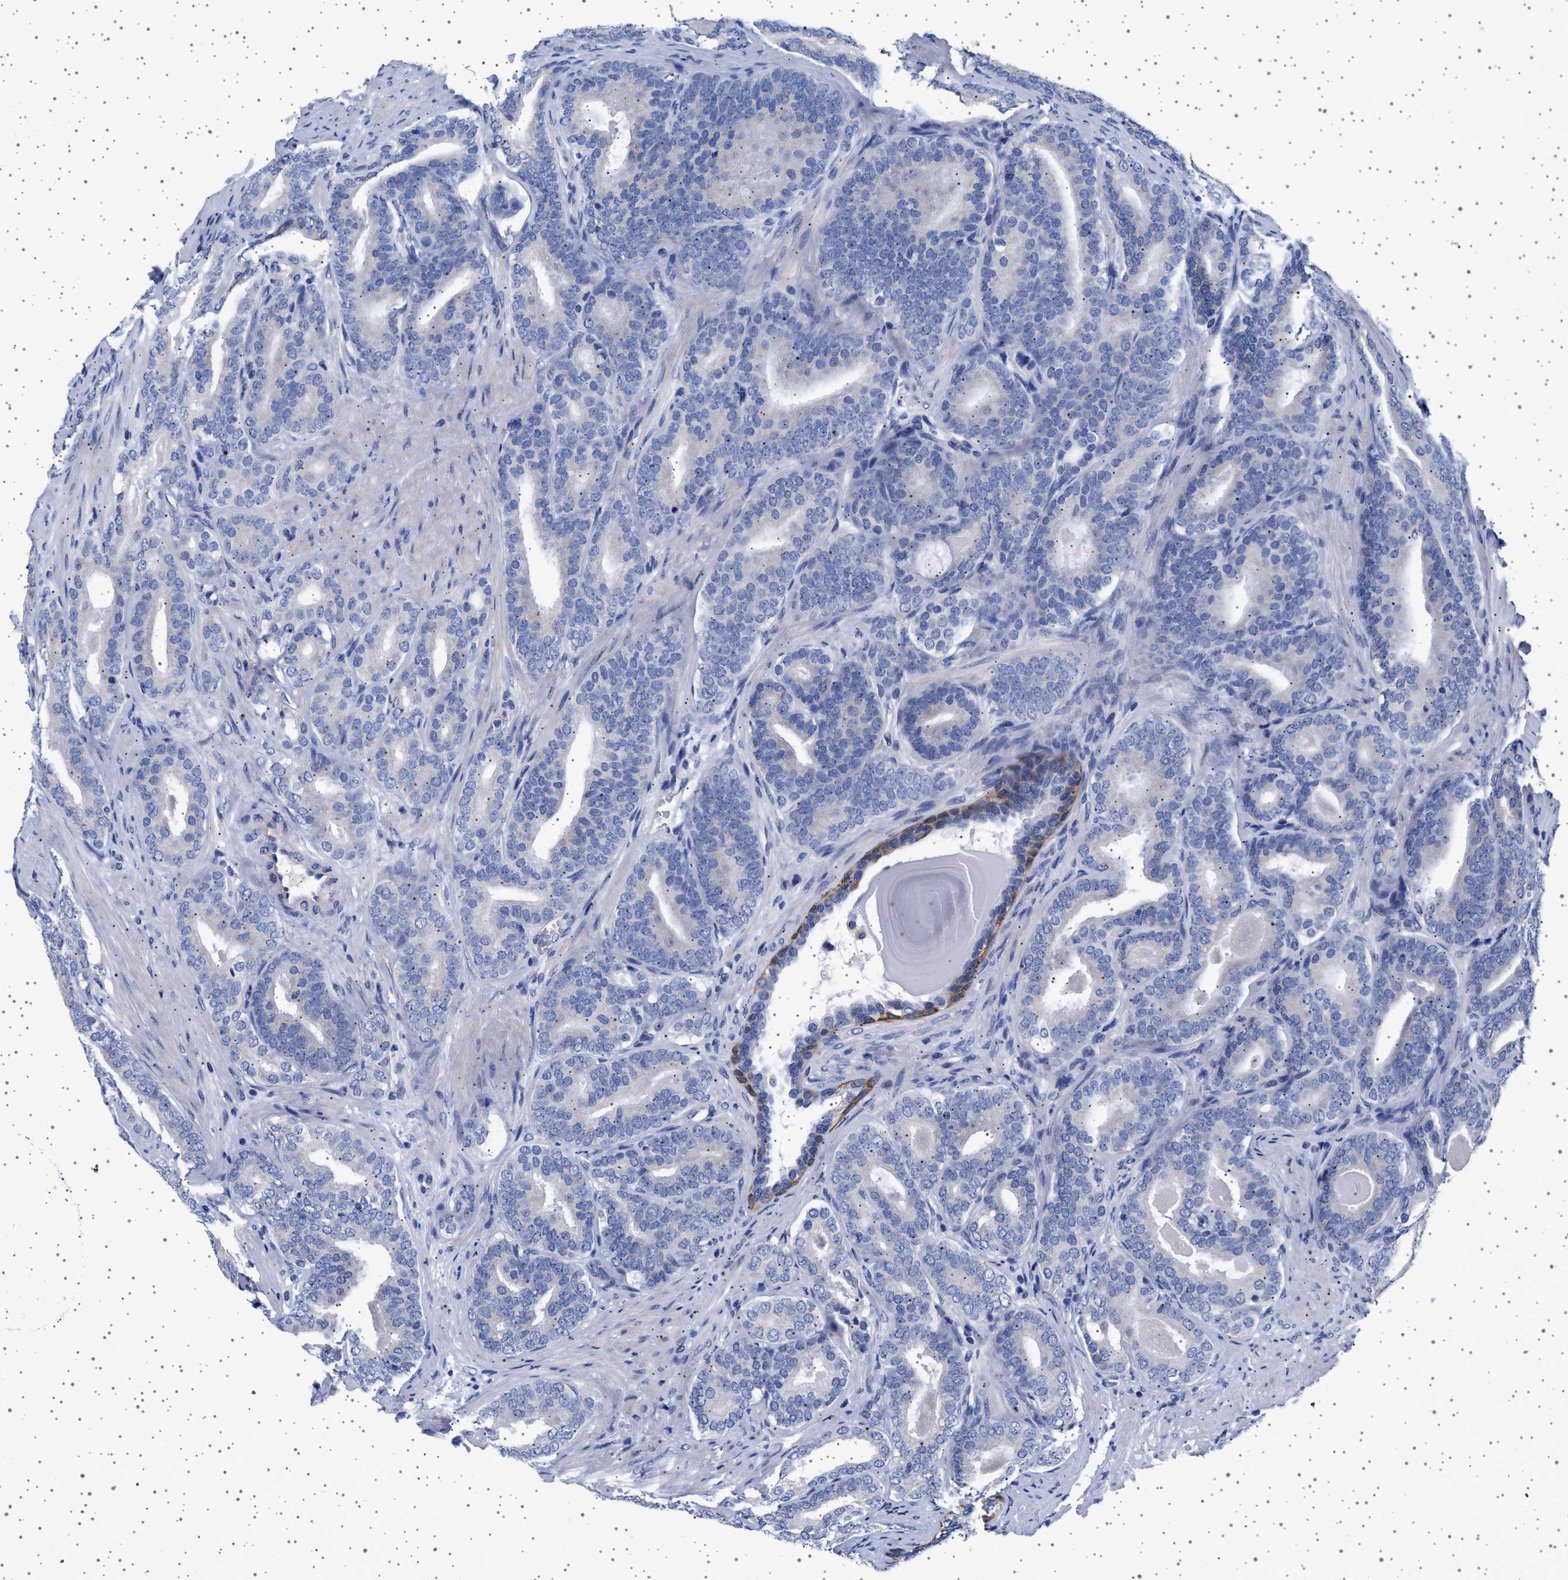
{"staining": {"intensity": "negative", "quantity": "none", "location": "none"}, "tissue": "prostate cancer", "cell_type": "Tumor cells", "image_type": "cancer", "snomed": [{"axis": "morphology", "description": "Adenocarcinoma, High grade"}, {"axis": "topography", "description": "Prostate"}], "caption": "Immunohistochemical staining of prostate cancer displays no significant expression in tumor cells. (Brightfield microscopy of DAB (3,3'-diaminobenzidine) immunohistochemistry at high magnification).", "gene": "TRMT10B", "patient": {"sex": "male", "age": 60}}